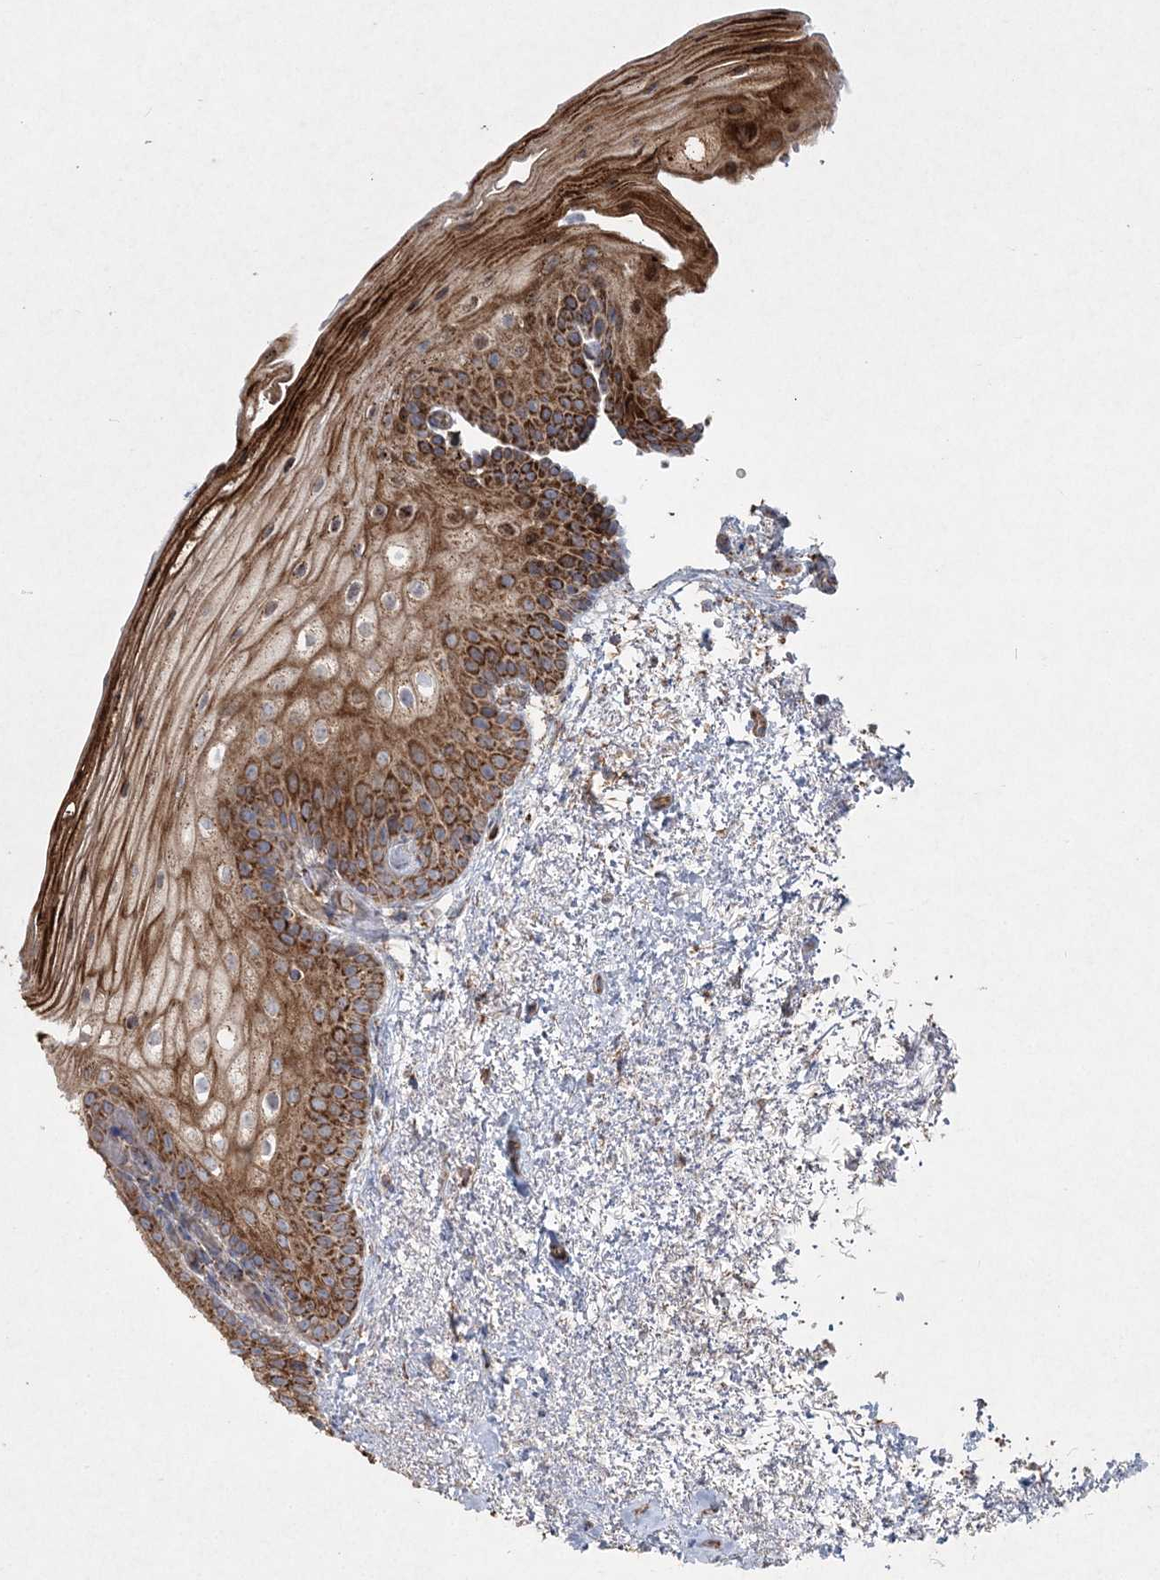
{"staining": {"intensity": "strong", "quantity": ">75%", "location": "cytoplasmic/membranous"}, "tissue": "urinary bladder", "cell_type": "Urothelial cells", "image_type": "normal", "snomed": [{"axis": "morphology", "description": "Normal tissue, NOS"}, {"axis": "topography", "description": "Urinary bladder"}], "caption": "Immunohistochemical staining of unremarkable human urinary bladder displays strong cytoplasmic/membranous protein expression in approximately >75% of urothelial cells.", "gene": "LRPPRC", "patient": {"sex": "female", "age": 67}}